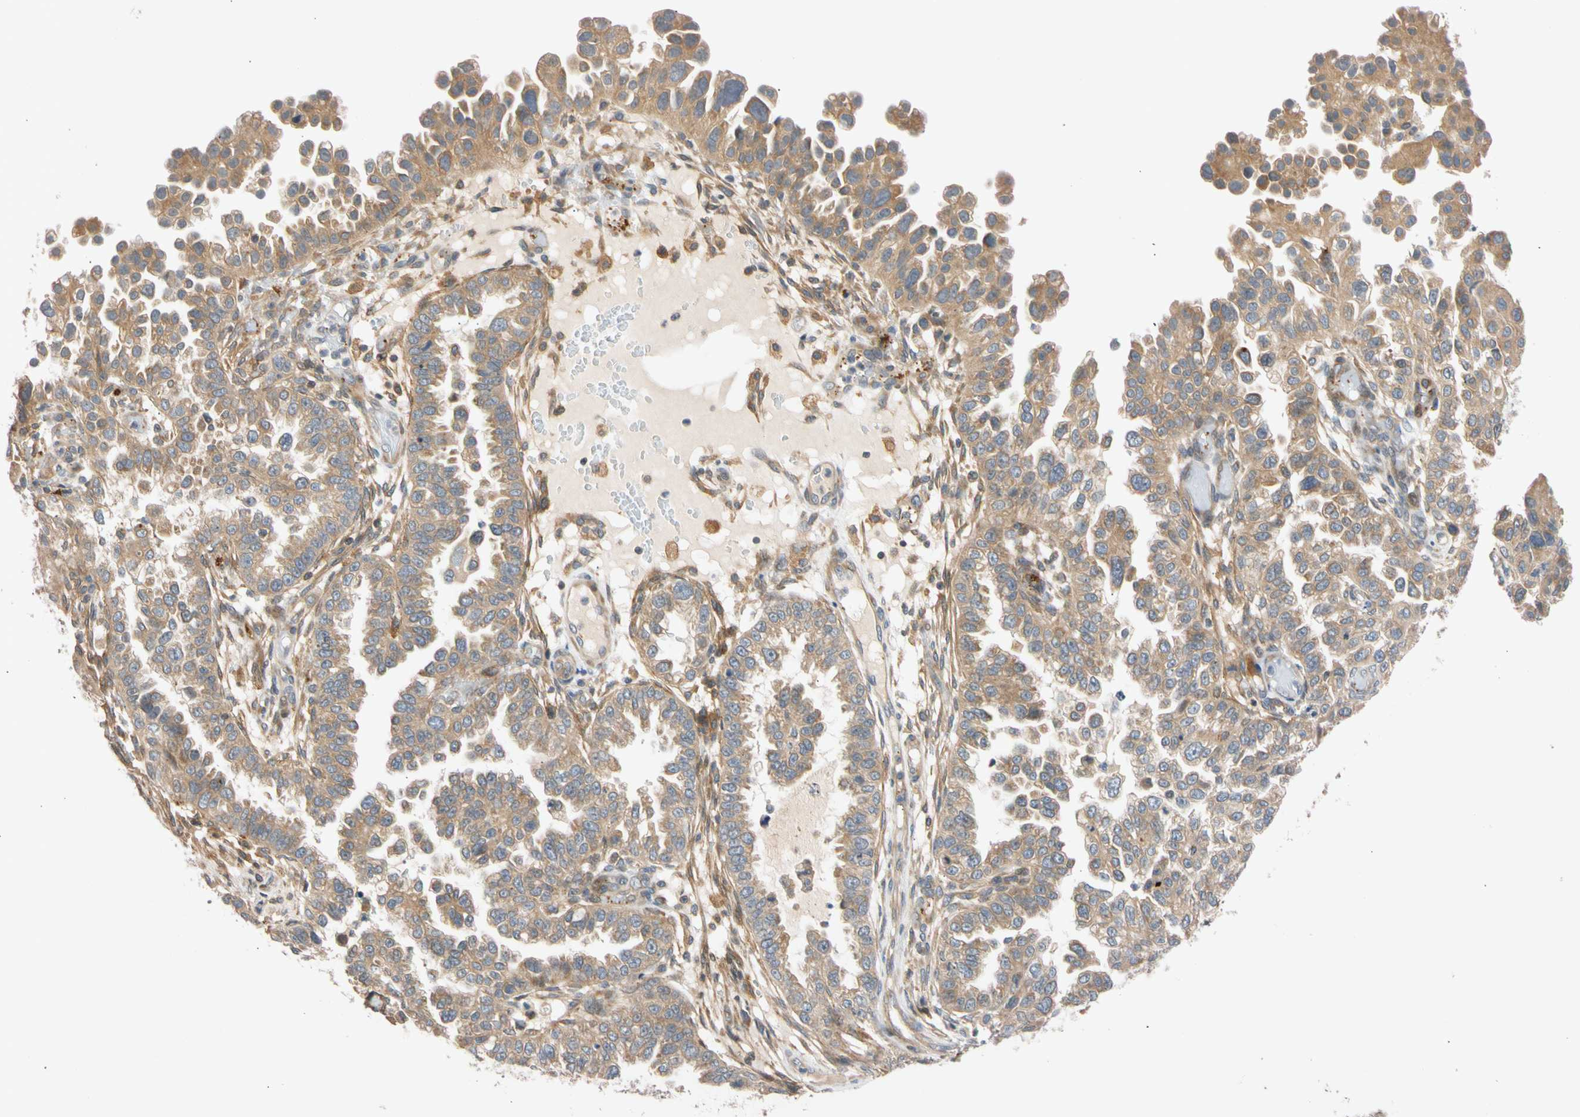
{"staining": {"intensity": "moderate", "quantity": ">75%", "location": "cytoplasmic/membranous"}, "tissue": "endometrial cancer", "cell_type": "Tumor cells", "image_type": "cancer", "snomed": [{"axis": "morphology", "description": "Adenocarcinoma, NOS"}, {"axis": "topography", "description": "Endometrium"}], "caption": "The immunohistochemical stain labels moderate cytoplasmic/membranous staining in tumor cells of endometrial cancer tissue. (Stains: DAB (3,3'-diaminobenzidine) in brown, nuclei in blue, Microscopy: brightfield microscopy at high magnification).", "gene": "CNST", "patient": {"sex": "female", "age": 85}}